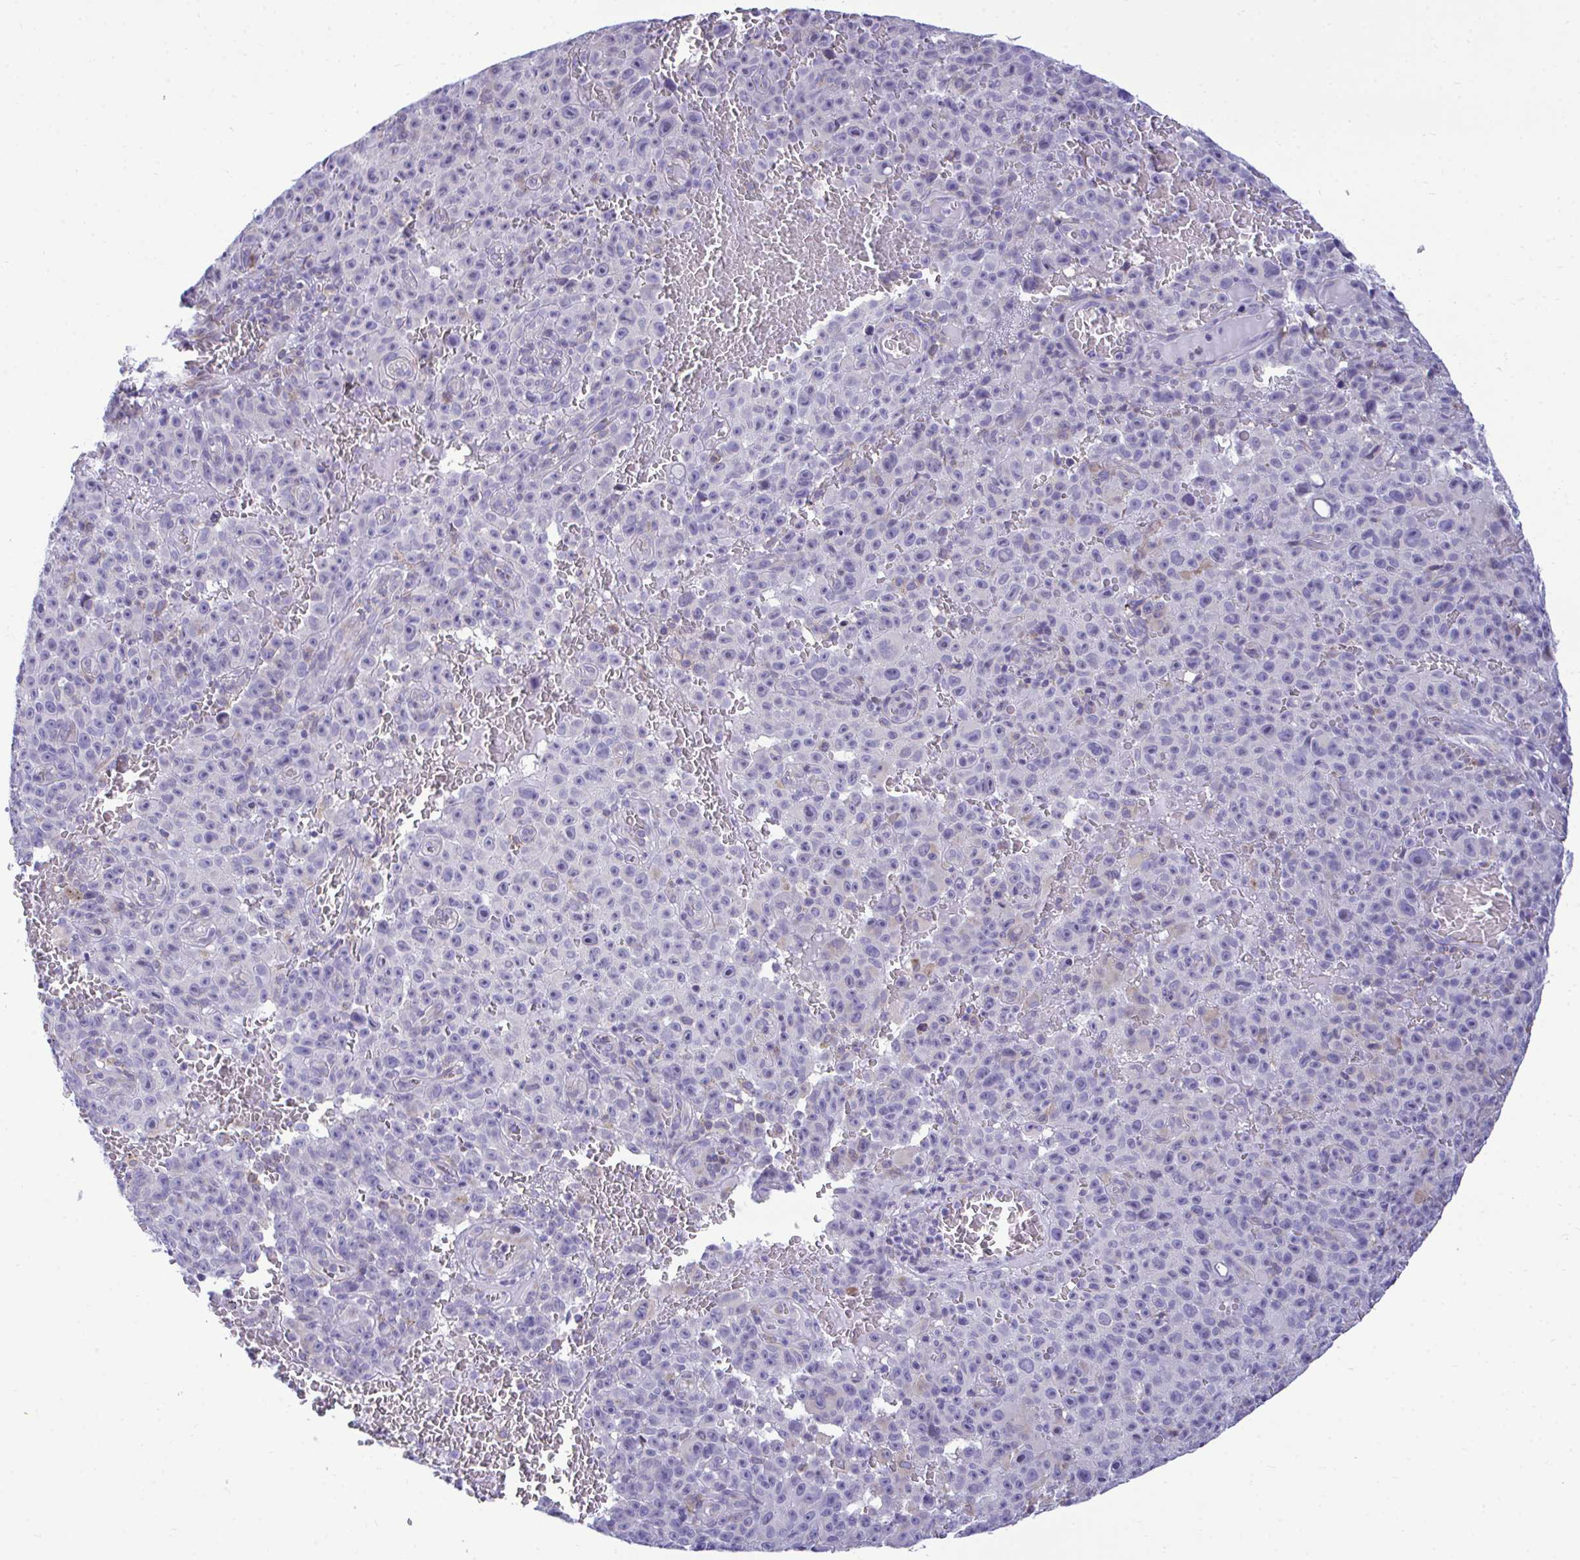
{"staining": {"intensity": "negative", "quantity": "none", "location": "none"}, "tissue": "melanoma", "cell_type": "Tumor cells", "image_type": "cancer", "snomed": [{"axis": "morphology", "description": "Malignant melanoma, NOS"}, {"axis": "topography", "description": "Skin"}], "caption": "Malignant melanoma was stained to show a protein in brown. There is no significant staining in tumor cells. The staining was performed using DAB to visualize the protein expression in brown, while the nuclei were stained in blue with hematoxylin (Magnification: 20x).", "gene": "PIGK", "patient": {"sex": "female", "age": 82}}